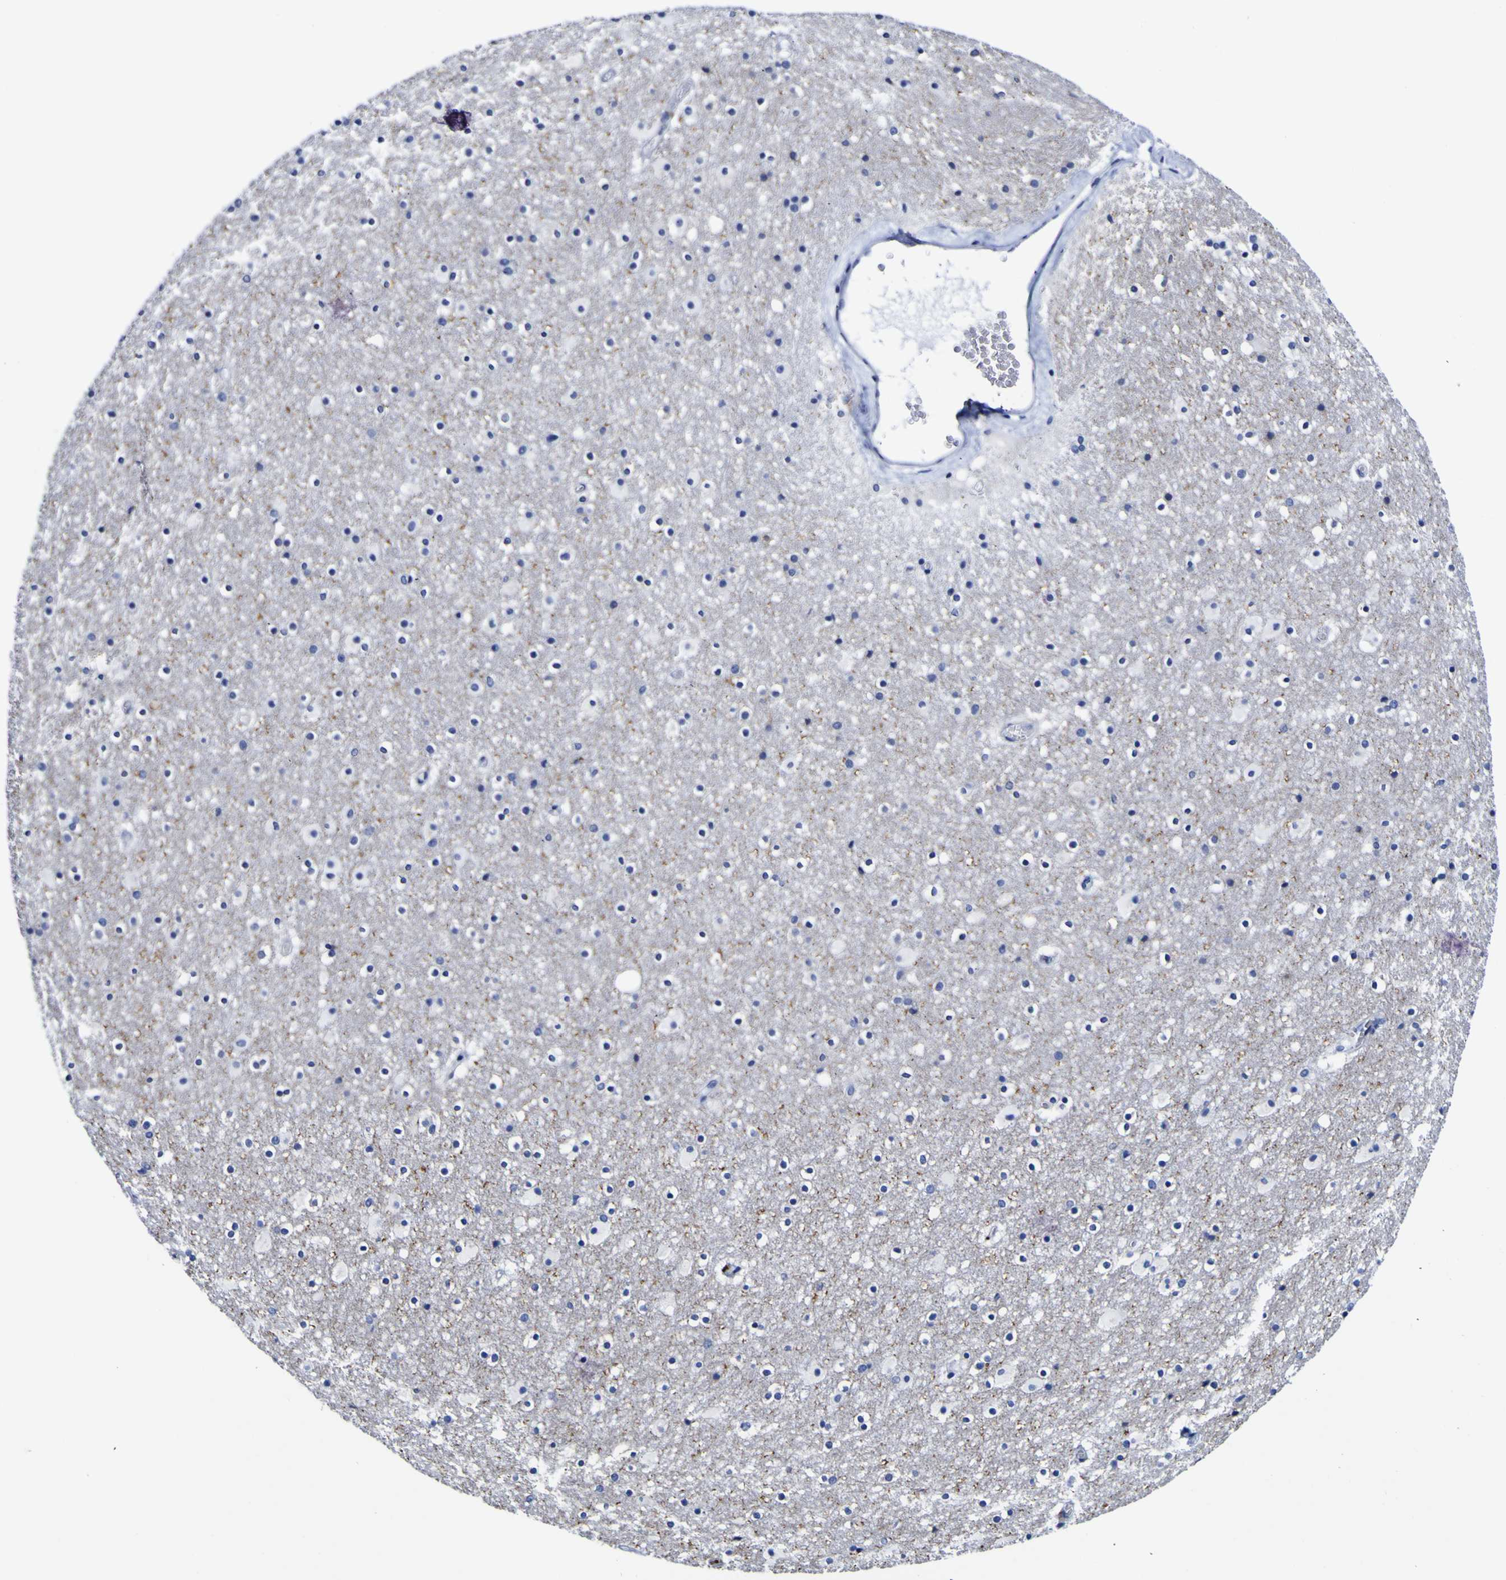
{"staining": {"intensity": "negative", "quantity": "none", "location": "none"}, "tissue": "caudate", "cell_type": "Glial cells", "image_type": "normal", "snomed": [{"axis": "morphology", "description": "Normal tissue, NOS"}, {"axis": "topography", "description": "Lateral ventricle wall"}], "caption": "Micrograph shows no significant protein staining in glial cells of benign caudate.", "gene": "HLA", "patient": {"sex": "male", "age": 45}}